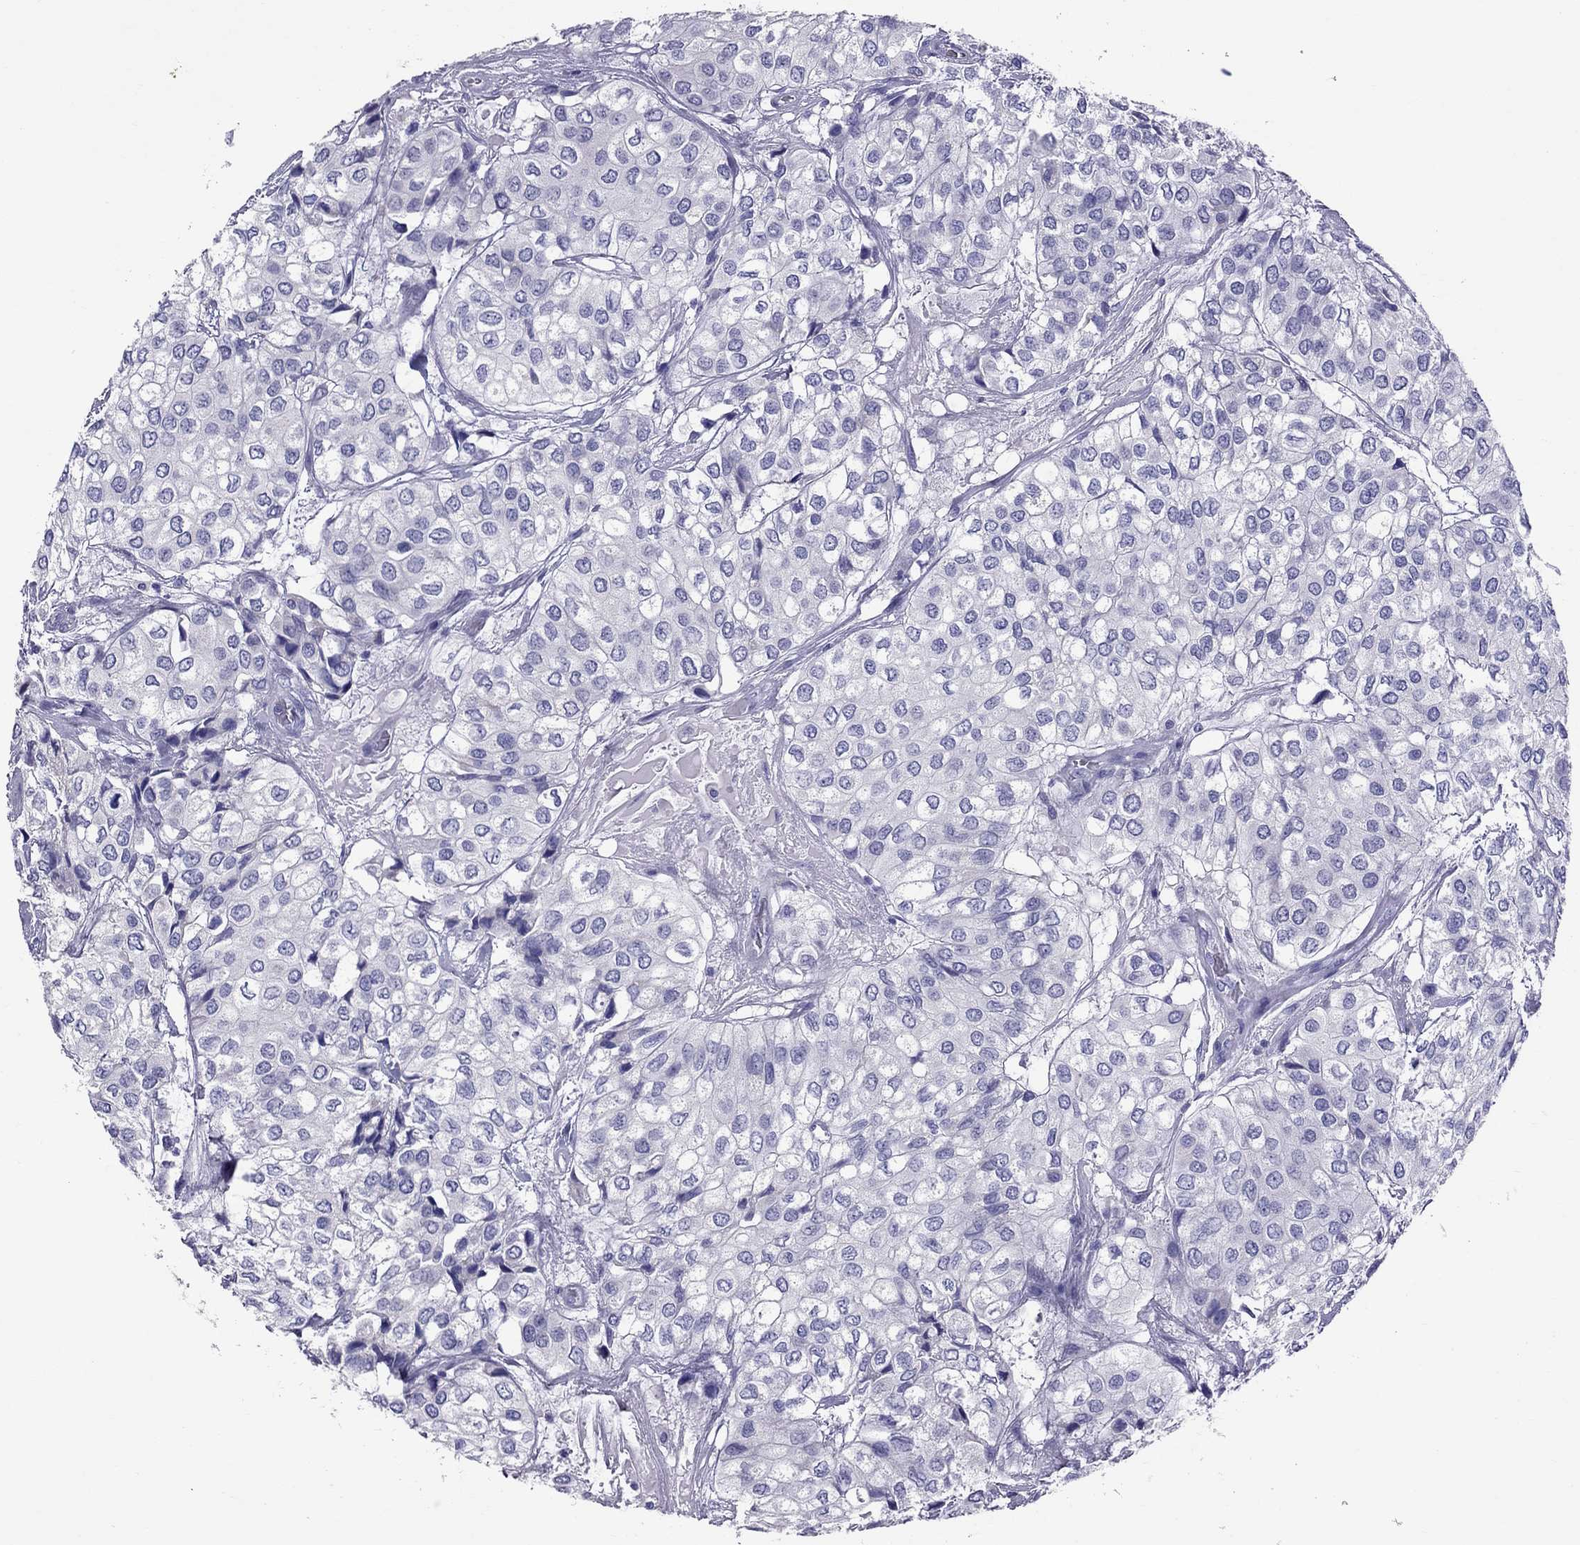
{"staining": {"intensity": "negative", "quantity": "none", "location": "none"}, "tissue": "urothelial cancer", "cell_type": "Tumor cells", "image_type": "cancer", "snomed": [{"axis": "morphology", "description": "Urothelial carcinoma, High grade"}, {"axis": "topography", "description": "Urinary bladder"}], "caption": "Immunohistochemistry histopathology image of human urothelial cancer stained for a protein (brown), which reveals no positivity in tumor cells.", "gene": "TTLL13", "patient": {"sex": "male", "age": 73}}